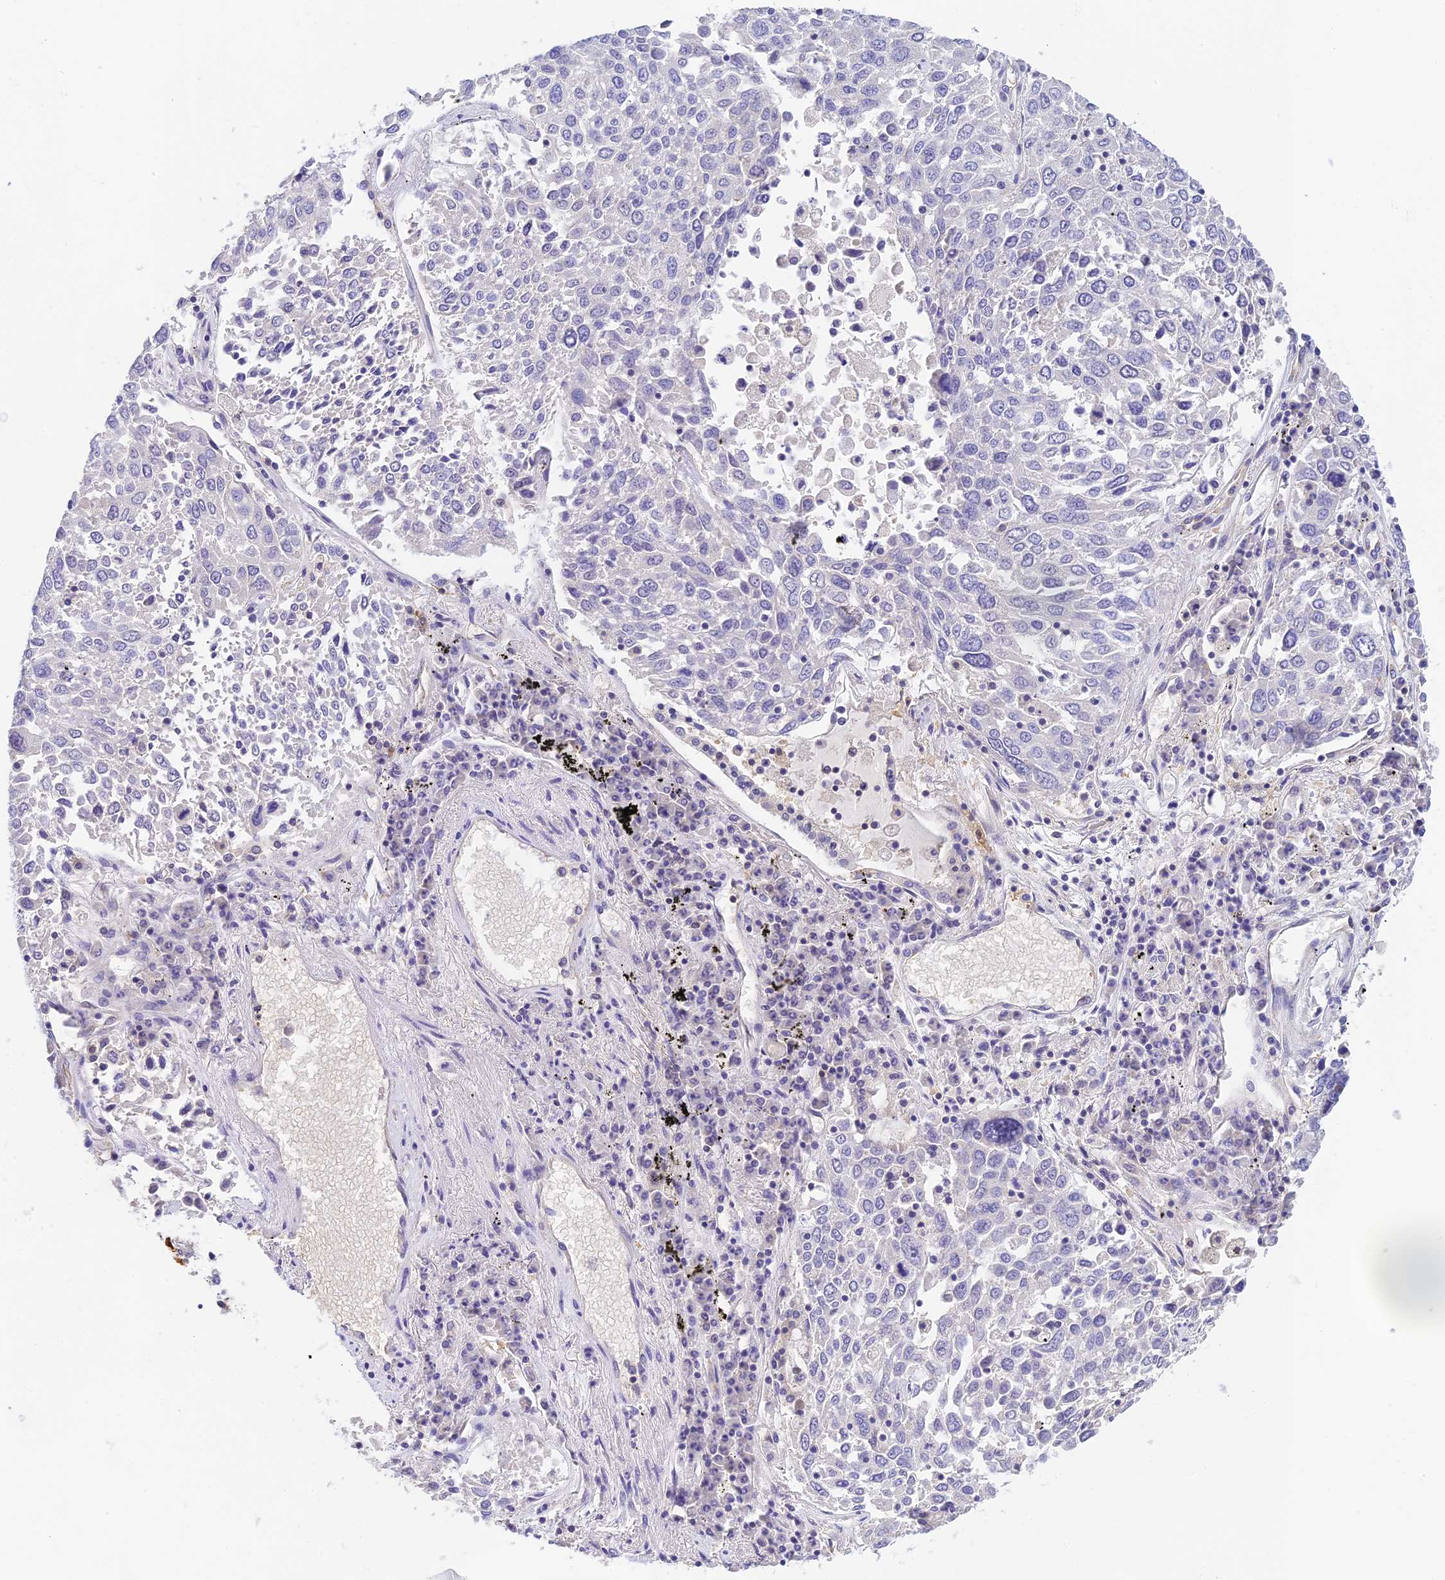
{"staining": {"intensity": "negative", "quantity": "none", "location": "none"}, "tissue": "lung cancer", "cell_type": "Tumor cells", "image_type": "cancer", "snomed": [{"axis": "morphology", "description": "Squamous cell carcinoma, NOS"}, {"axis": "topography", "description": "Lung"}], "caption": "Immunohistochemical staining of human squamous cell carcinoma (lung) demonstrates no significant staining in tumor cells. (DAB immunohistochemistry, high magnification).", "gene": "HDHD2", "patient": {"sex": "male", "age": 65}}